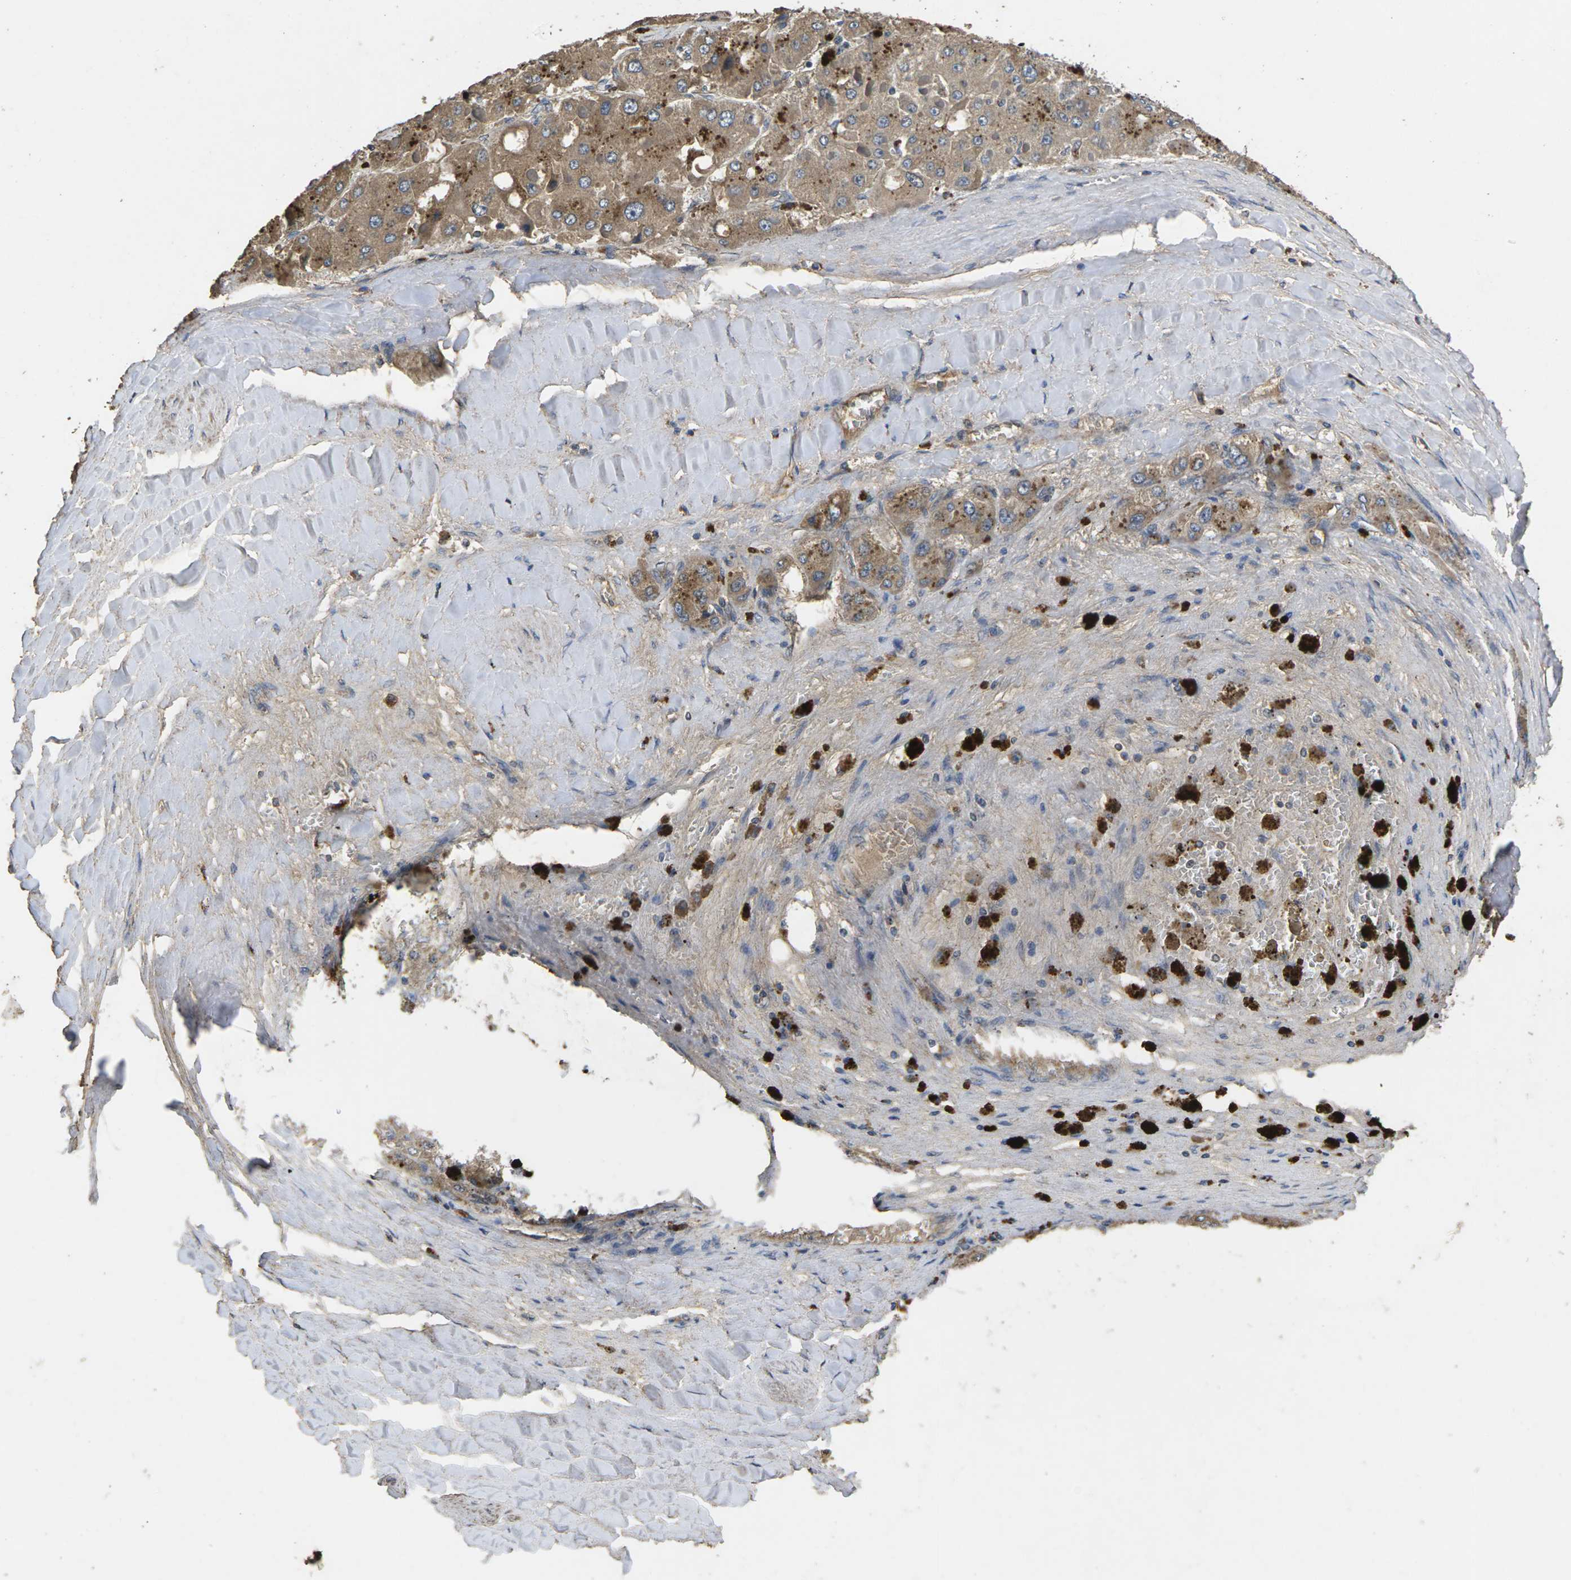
{"staining": {"intensity": "moderate", "quantity": "25%-75%", "location": "cytoplasmic/membranous"}, "tissue": "liver cancer", "cell_type": "Tumor cells", "image_type": "cancer", "snomed": [{"axis": "morphology", "description": "Carcinoma, Hepatocellular, NOS"}, {"axis": "topography", "description": "Liver"}], "caption": "Protein staining displays moderate cytoplasmic/membranous positivity in approximately 25%-75% of tumor cells in liver cancer (hepatocellular carcinoma).", "gene": "B4GAT1", "patient": {"sex": "female", "age": 73}}